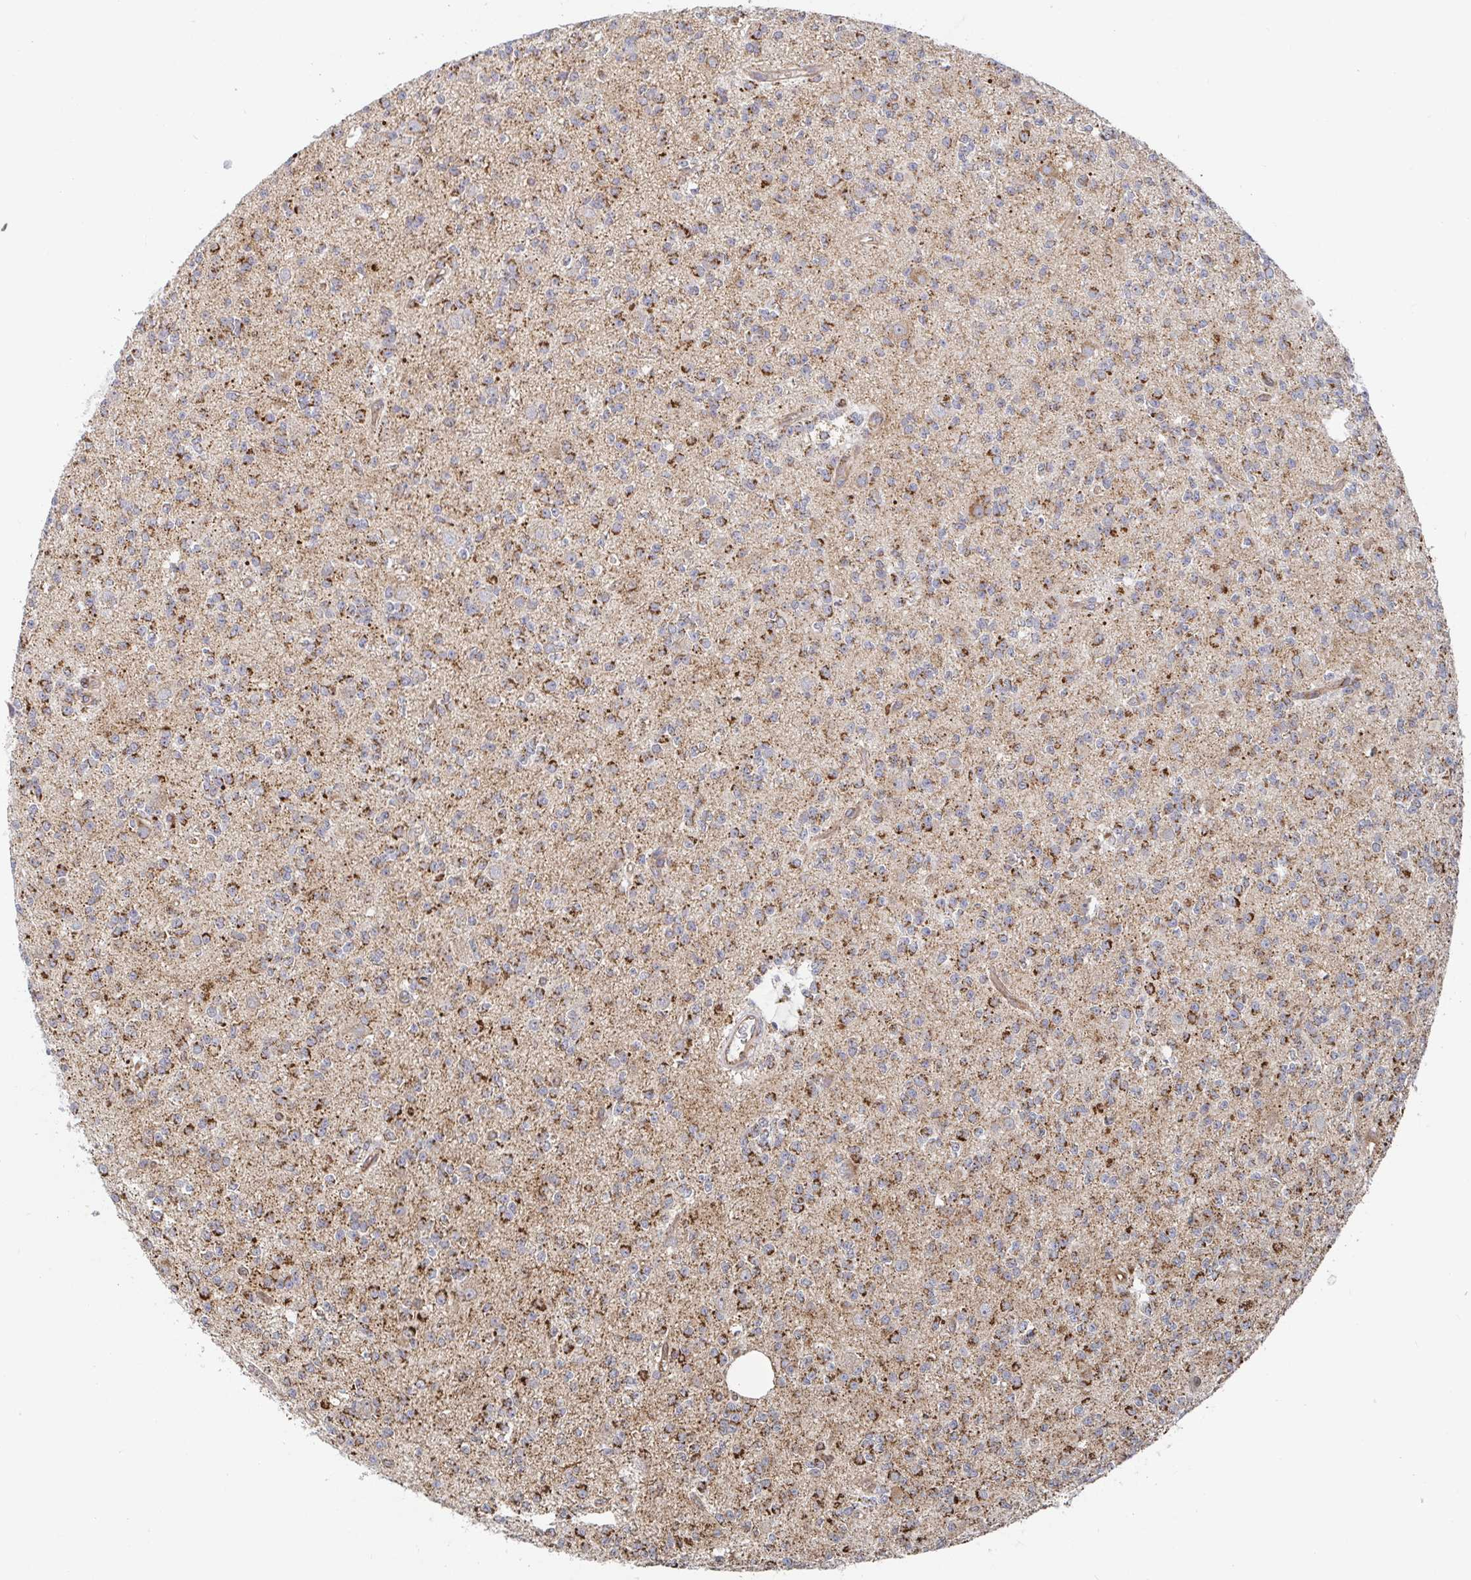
{"staining": {"intensity": "moderate", "quantity": ">75%", "location": "cytoplasmic/membranous"}, "tissue": "glioma", "cell_type": "Tumor cells", "image_type": "cancer", "snomed": [{"axis": "morphology", "description": "Glioma, malignant, High grade"}, {"axis": "topography", "description": "Brain"}], "caption": "Immunohistochemical staining of human malignant glioma (high-grade) shows moderate cytoplasmic/membranous protein expression in approximately >75% of tumor cells.", "gene": "STARD8", "patient": {"sex": "male", "age": 36}}